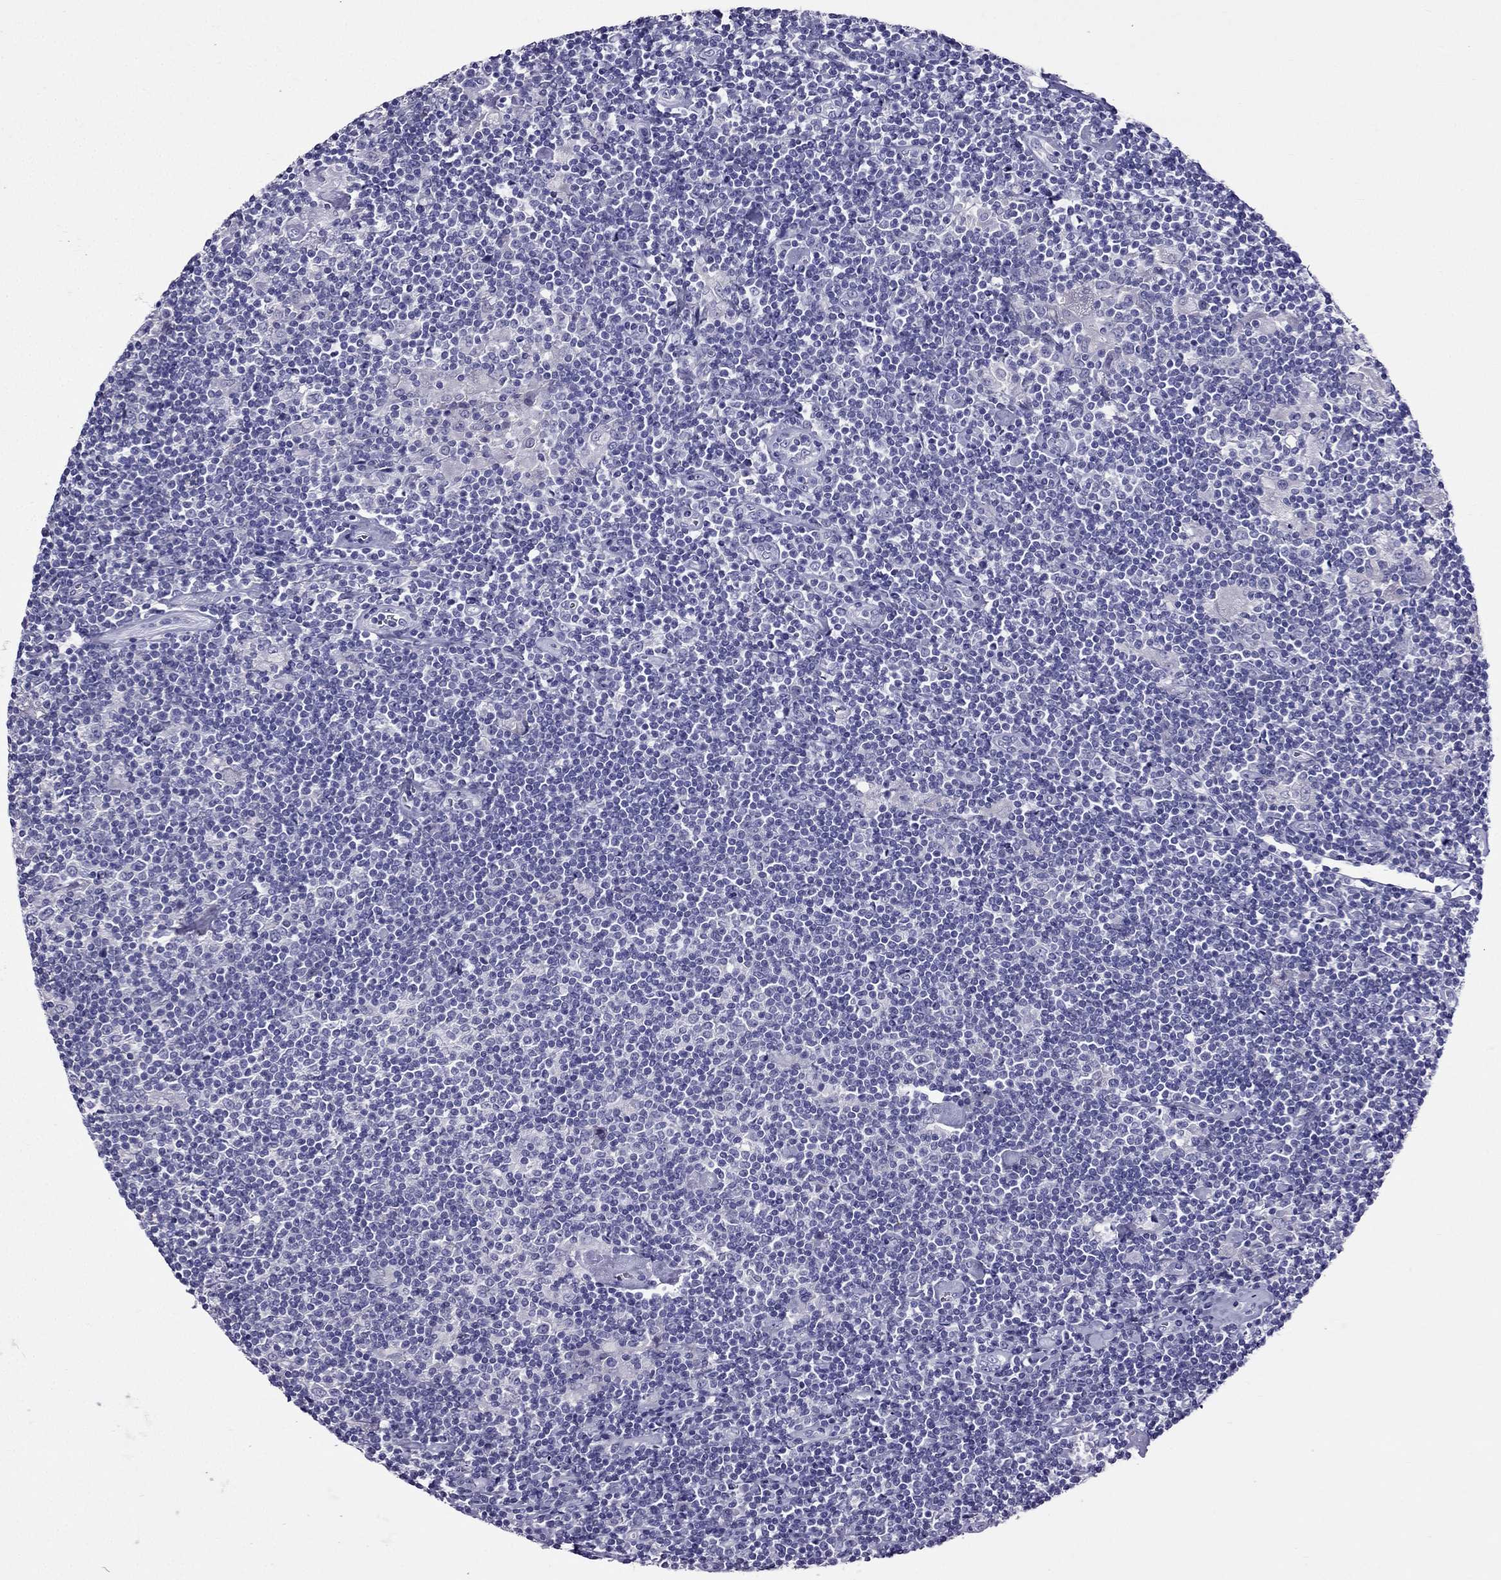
{"staining": {"intensity": "negative", "quantity": "none", "location": "none"}, "tissue": "lymphoma", "cell_type": "Tumor cells", "image_type": "cancer", "snomed": [{"axis": "morphology", "description": "Hodgkin's disease, NOS"}, {"axis": "topography", "description": "Lymph node"}], "caption": "This is an IHC histopathology image of human Hodgkin's disease. There is no staining in tumor cells.", "gene": "ZNF541", "patient": {"sex": "male", "age": 40}}